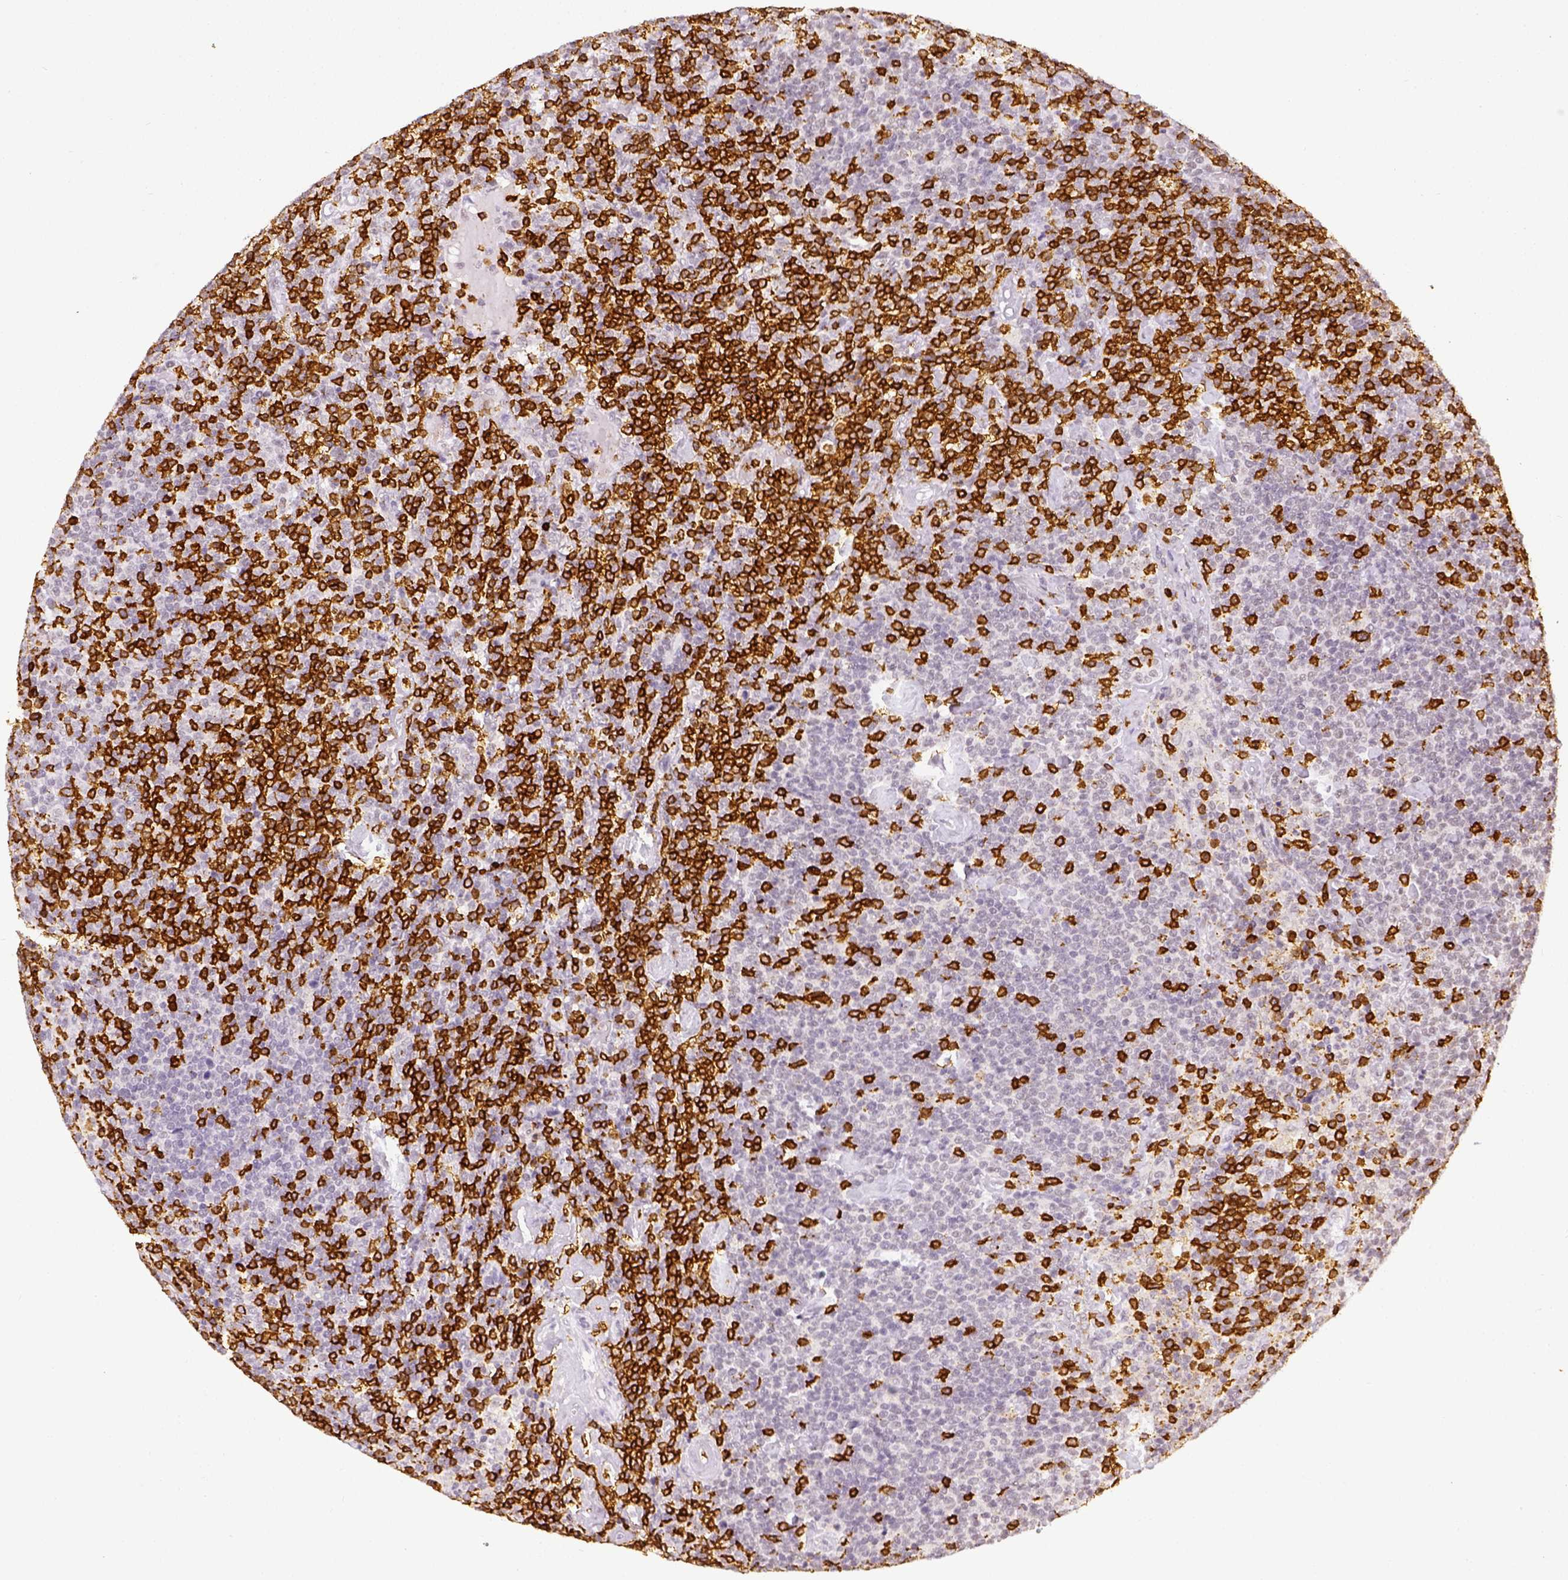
{"staining": {"intensity": "negative", "quantity": "none", "location": "none"}, "tissue": "lymphoma", "cell_type": "Tumor cells", "image_type": "cancer", "snomed": [{"axis": "morphology", "description": "Malignant lymphoma, non-Hodgkin's type, High grade"}, {"axis": "topography", "description": "Lymph node"}], "caption": "This histopathology image is of lymphoma stained with IHC to label a protein in brown with the nuclei are counter-stained blue. There is no positivity in tumor cells.", "gene": "CD3E", "patient": {"sex": "male", "age": 61}}